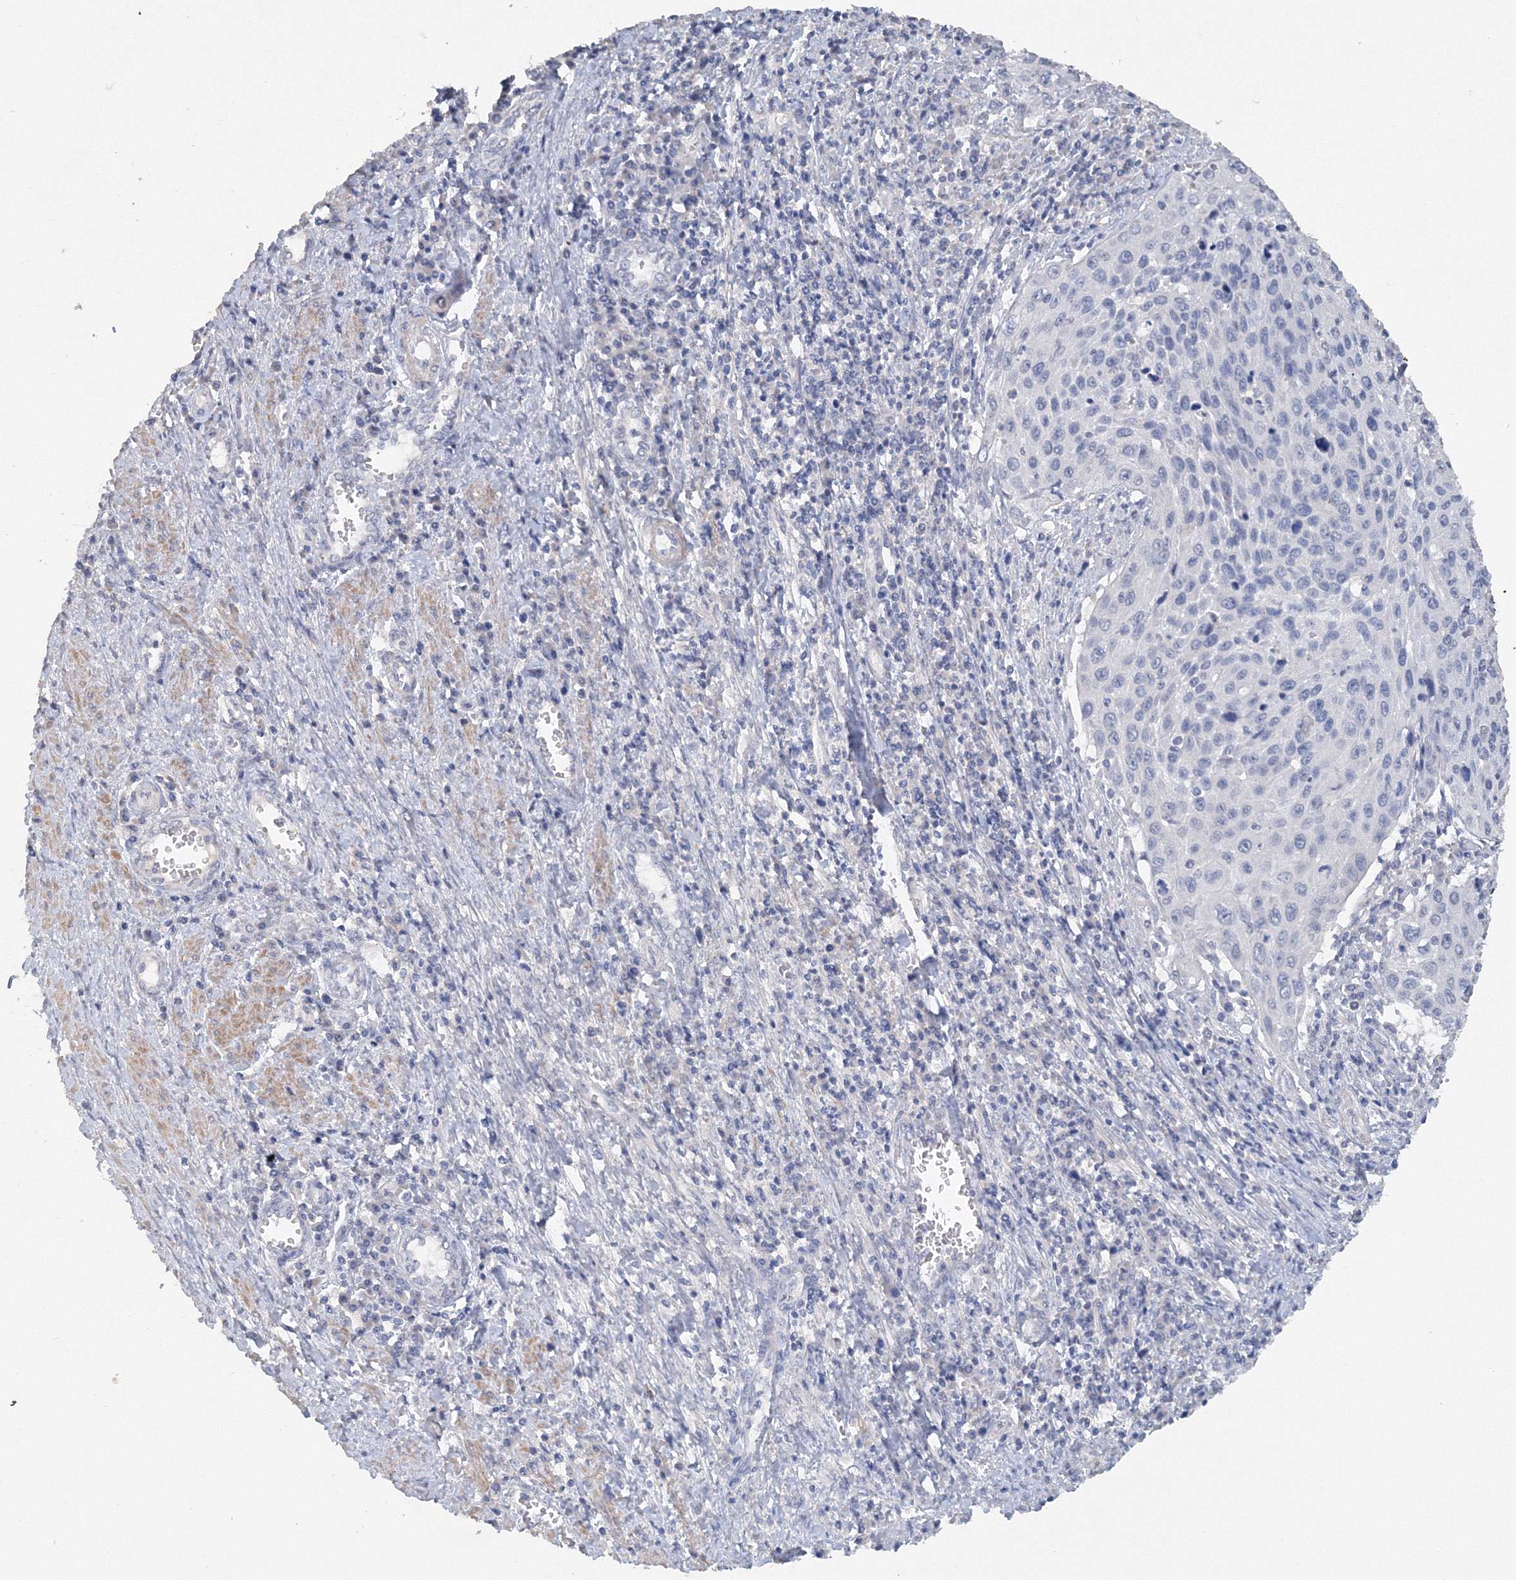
{"staining": {"intensity": "negative", "quantity": "none", "location": "none"}, "tissue": "cervical cancer", "cell_type": "Tumor cells", "image_type": "cancer", "snomed": [{"axis": "morphology", "description": "Squamous cell carcinoma, NOS"}, {"axis": "topography", "description": "Cervix"}], "caption": "The photomicrograph shows no significant expression in tumor cells of cervical cancer (squamous cell carcinoma).", "gene": "OSBPL6", "patient": {"sex": "female", "age": 32}}